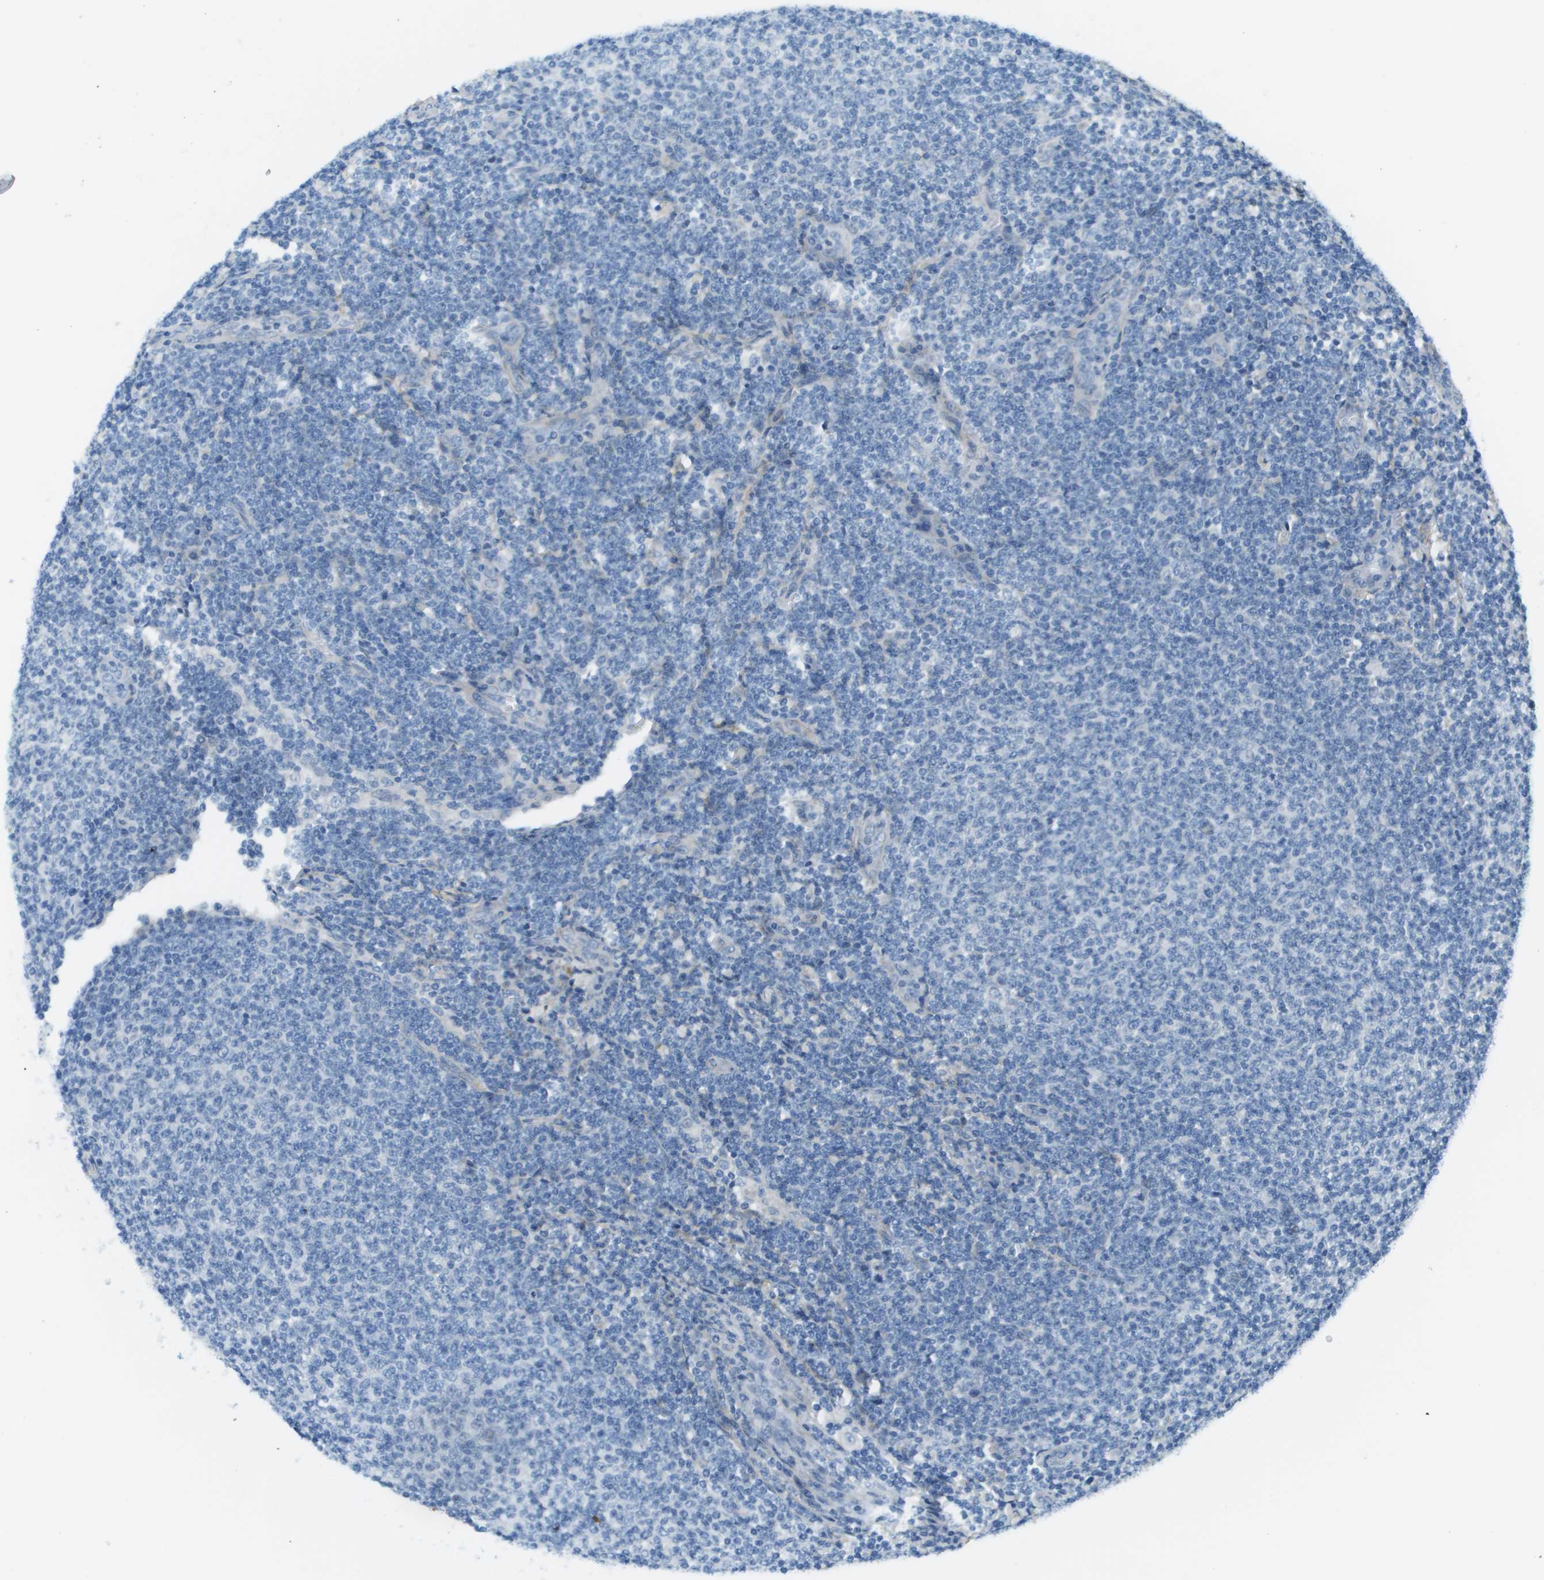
{"staining": {"intensity": "negative", "quantity": "none", "location": "none"}, "tissue": "lymphoma", "cell_type": "Tumor cells", "image_type": "cancer", "snomed": [{"axis": "morphology", "description": "Malignant lymphoma, non-Hodgkin's type, Low grade"}, {"axis": "topography", "description": "Lymph node"}], "caption": "Human lymphoma stained for a protein using IHC shows no expression in tumor cells.", "gene": "DCN", "patient": {"sex": "male", "age": 66}}